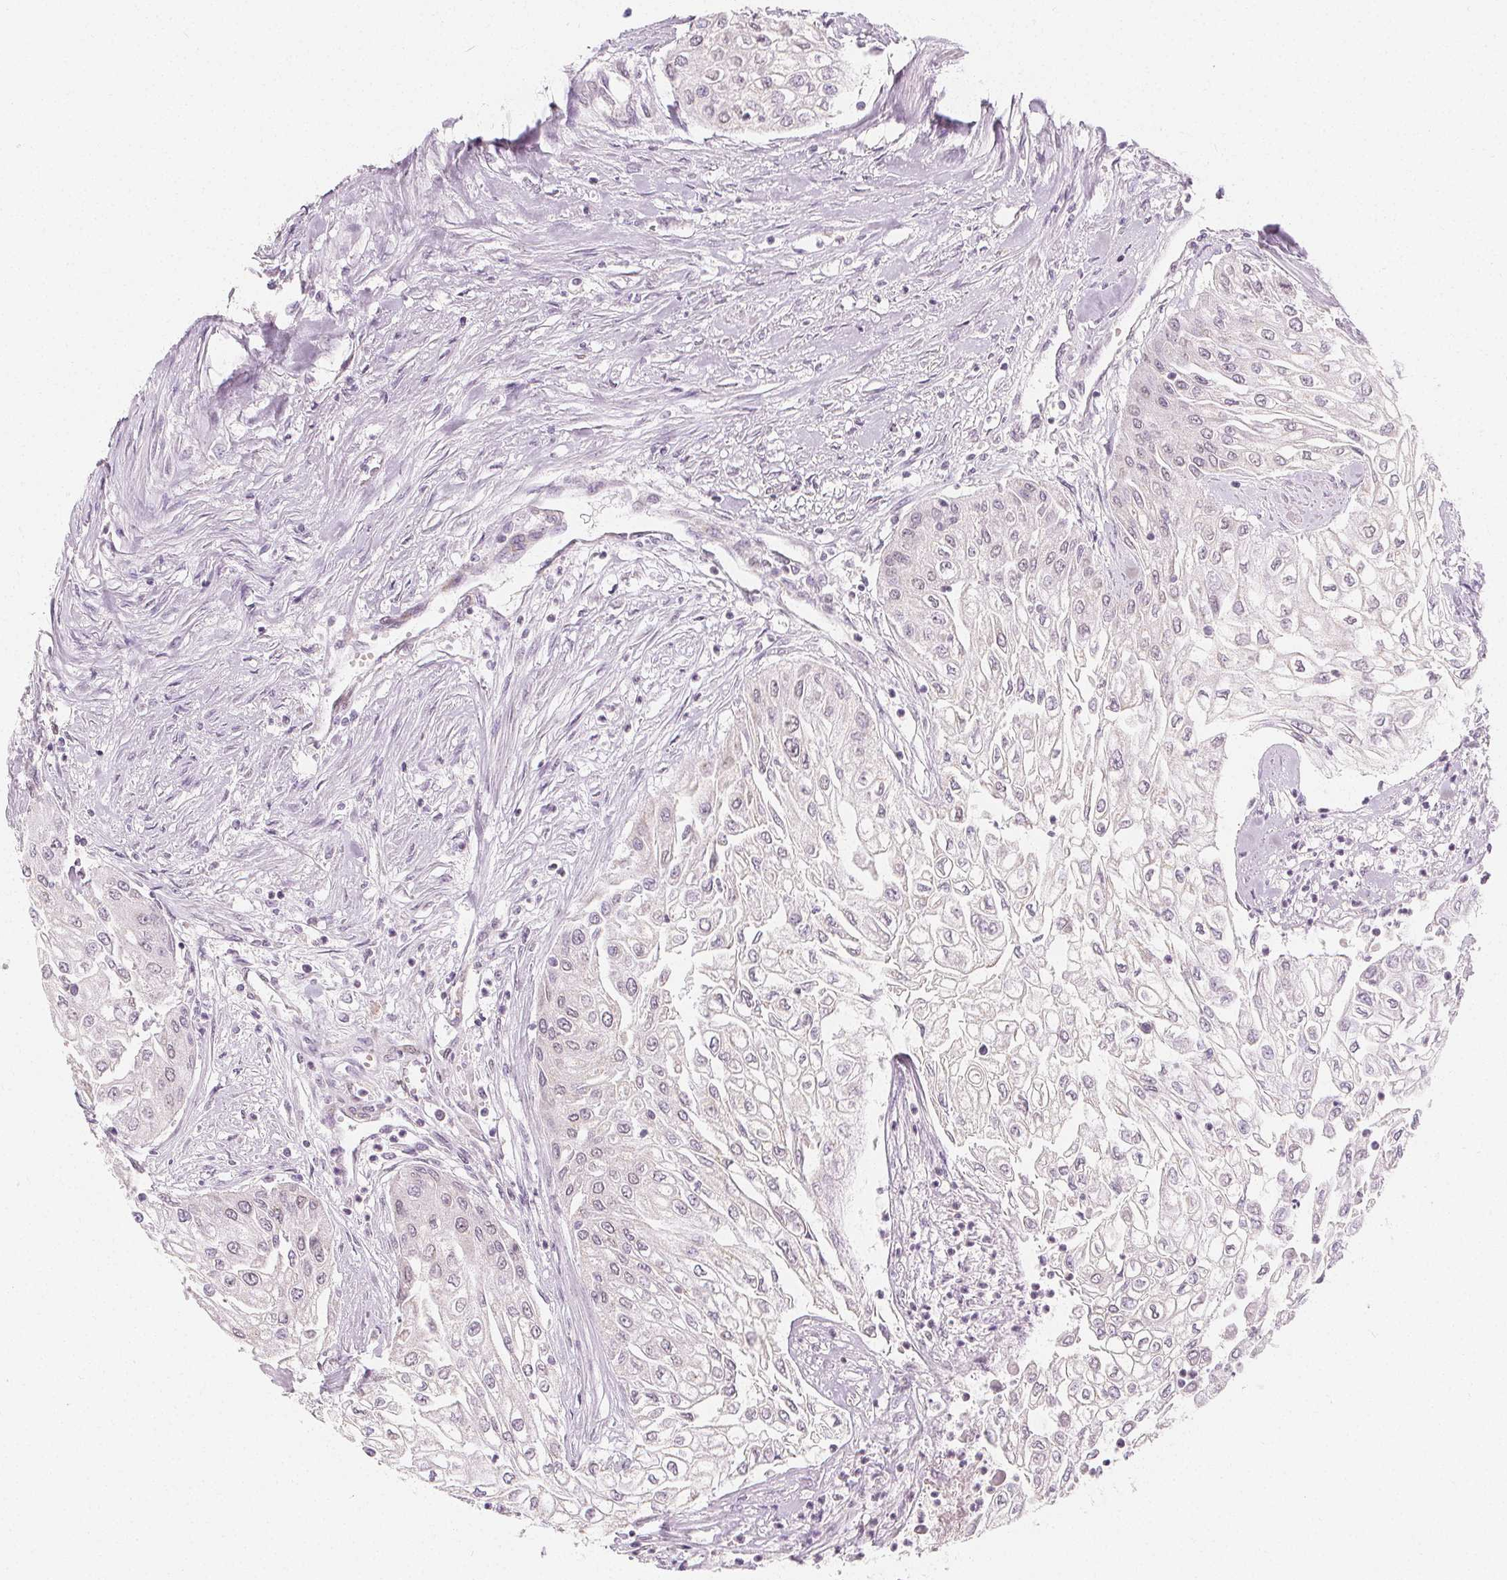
{"staining": {"intensity": "negative", "quantity": "none", "location": "none"}, "tissue": "urothelial cancer", "cell_type": "Tumor cells", "image_type": "cancer", "snomed": [{"axis": "morphology", "description": "Urothelial carcinoma, High grade"}, {"axis": "topography", "description": "Urinary bladder"}], "caption": "High power microscopy image of an immunohistochemistry micrograph of urothelial cancer, revealing no significant positivity in tumor cells. (Immunohistochemistry (ihc), brightfield microscopy, high magnification).", "gene": "DBX2", "patient": {"sex": "male", "age": 62}}